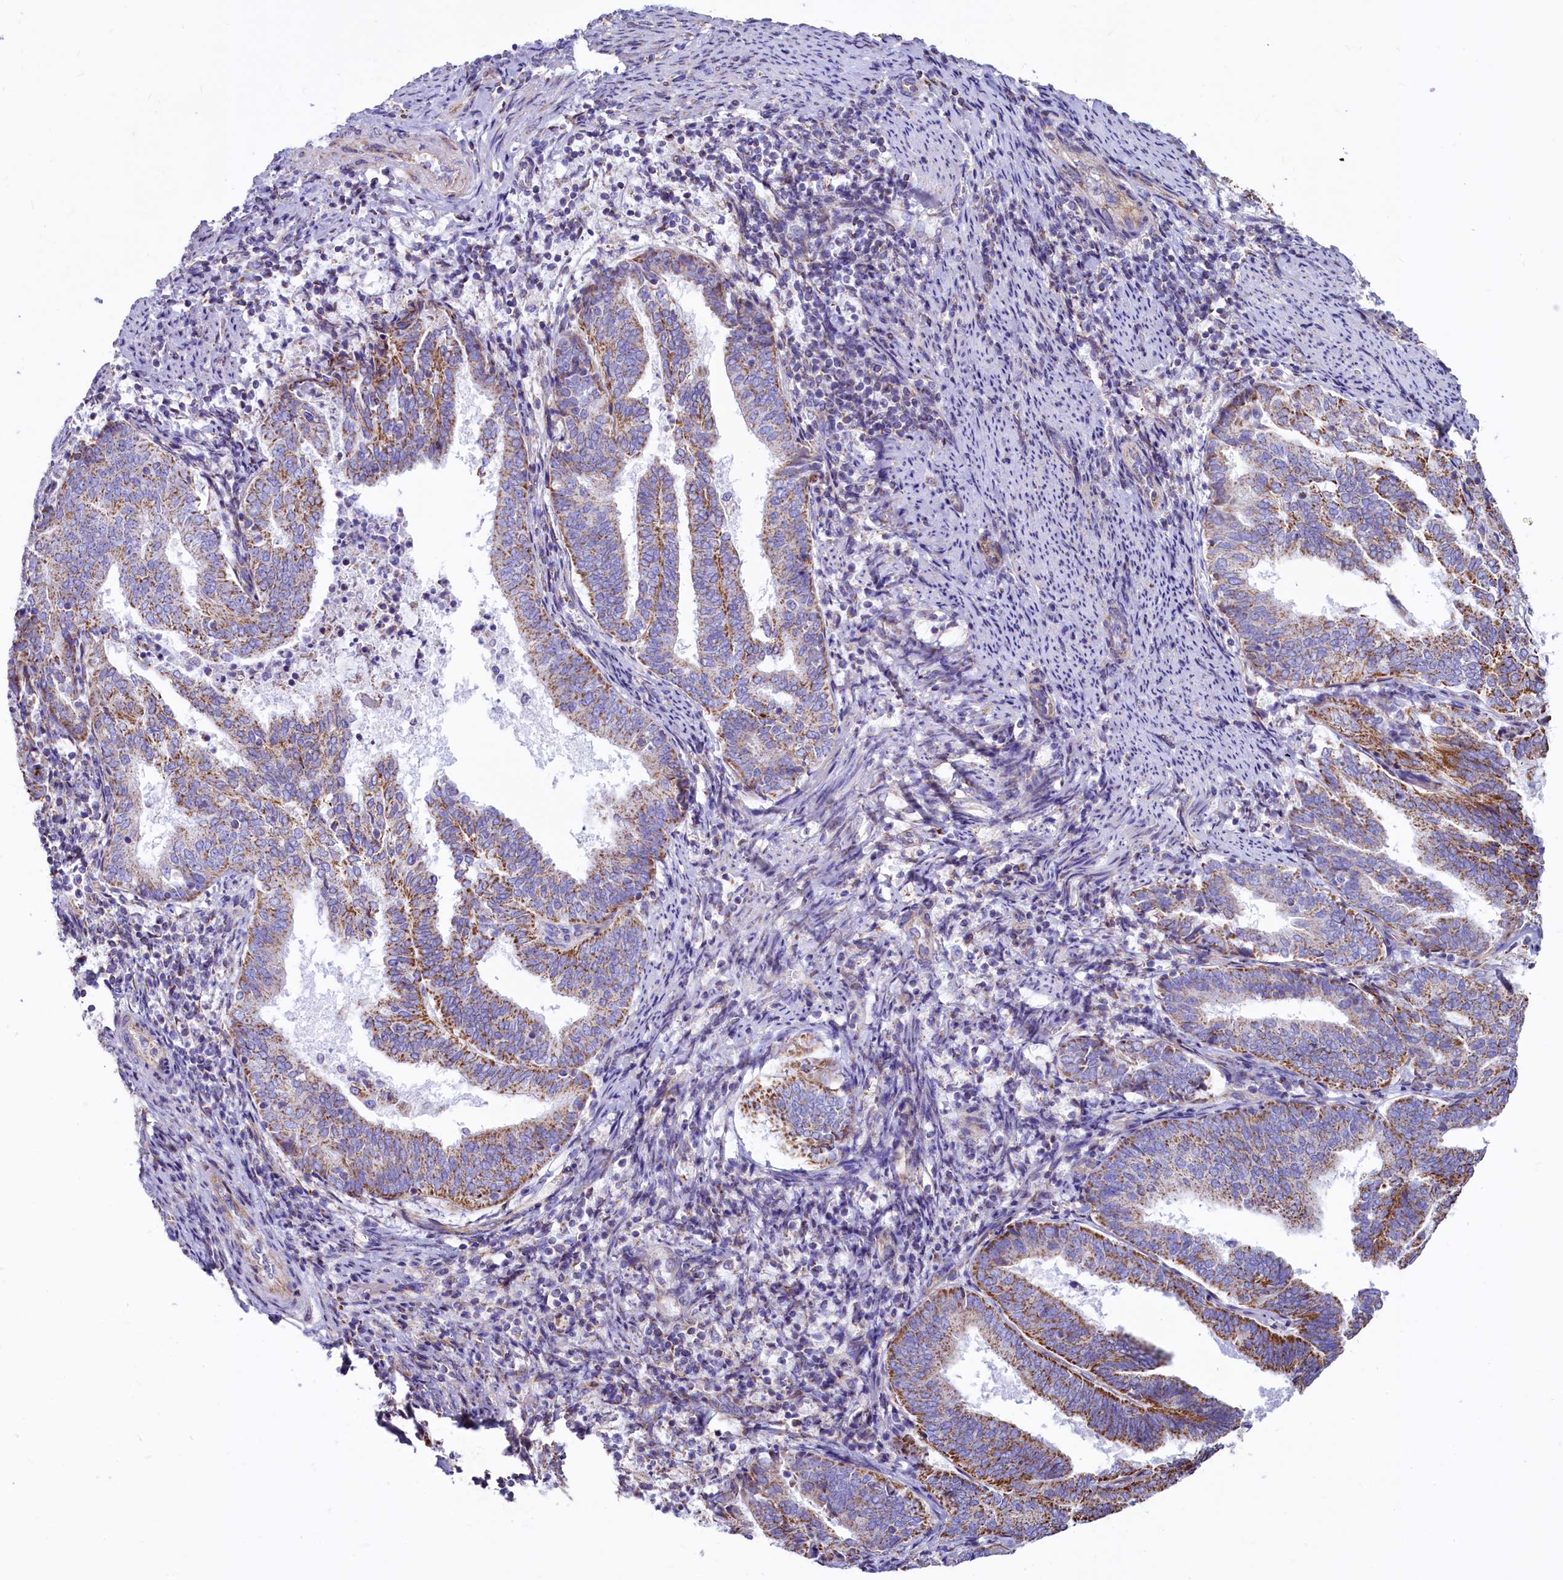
{"staining": {"intensity": "moderate", "quantity": "25%-75%", "location": "cytoplasmic/membranous"}, "tissue": "endometrial cancer", "cell_type": "Tumor cells", "image_type": "cancer", "snomed": [{"axis": "morphology", "description": "Adenocarcinoma, NOS"}, {"axis": "topography", "description": "Endometrium"}], "caption": "Protein positivity by immunohistochemistry (IHC) reveals moderate cytoplasmic/membranous positivity in approximately 25%-75% of tumor cells in adenocarcinoma (endometrial).", "gene": "VWCE", "patient": {"sex": "female", "age": 80}}